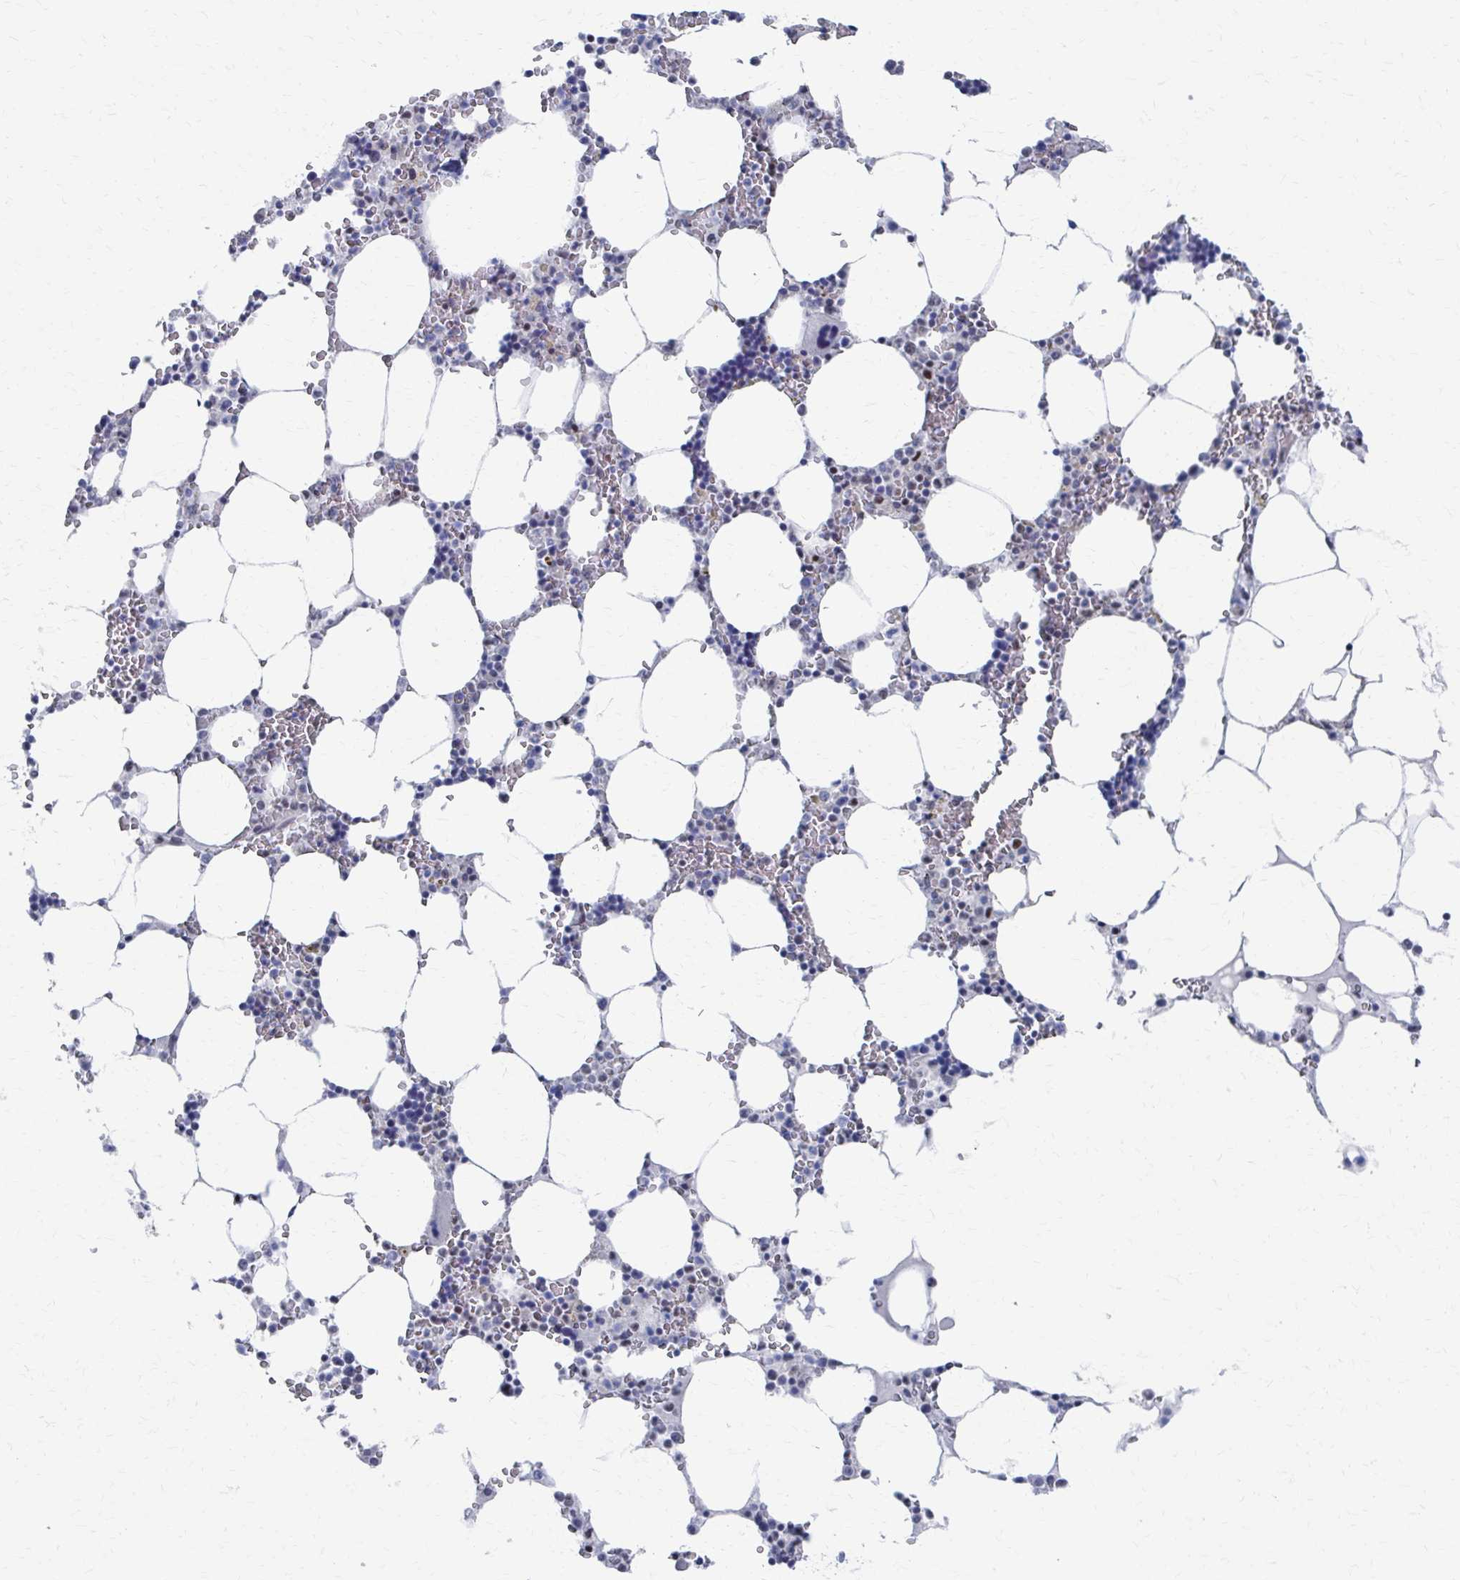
{"staining": {"intensity": "moderate", "quantity": "<25%", "location": "nuclear"}, "tissue": "bone marrow", "cell_type": "Hematopoietic cells", "image_type": "normal", "snomed": [{"axis": "morphology", "description": "Normal tissue, NOS"}, {"axis": "topography", "description": "Bone marrow"}], "caption": "Immunohistochemistry (IHC) of unremarkable bone marrow demonstrates low levels of moderate nuclear expression in about <25% of hematopoietic cells.", "gene": "CDIN1", "patient": {"sex": "male", "age": 64}}